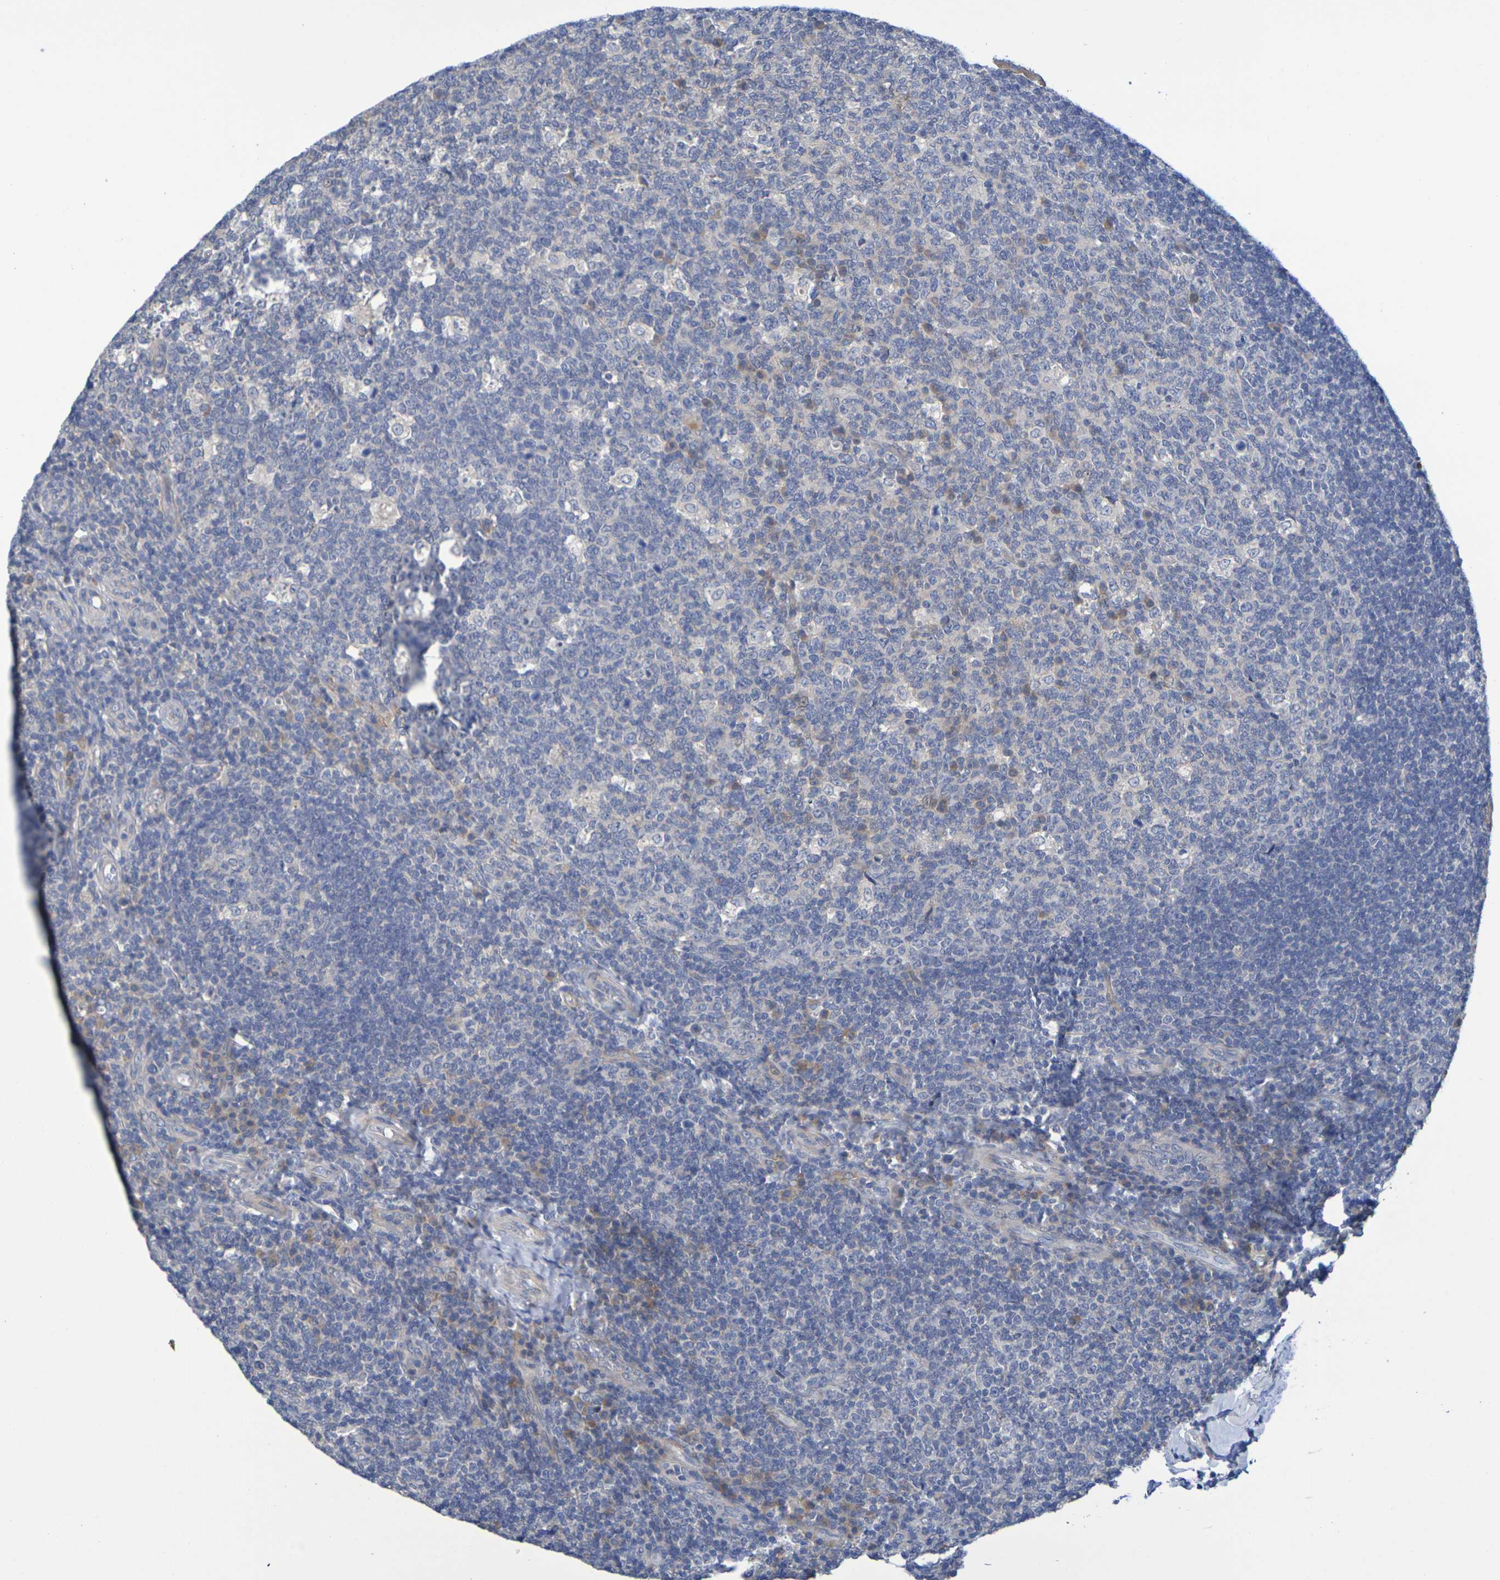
{"staining": {"intensity": "weak", "quantity": "<25%", "location": "cytoplasmic/membranous"}, "tissue": "tonsil", "cell_type": "Germinal center cells", "image_type": "normal", "snomed": [{"axis": "morphology", "description": "Normal tissue, NOS"}, {"axis": "topography", "description": "Tonsil"}], "caption": "Immunohistochemistry image of benign human tonsil stained for a protein (brown), which shows no expression in germinal center cells. (DAB IHC, high magnification).", "gene": "SDC4", "patient": {"sex": "male", "age": 17}}